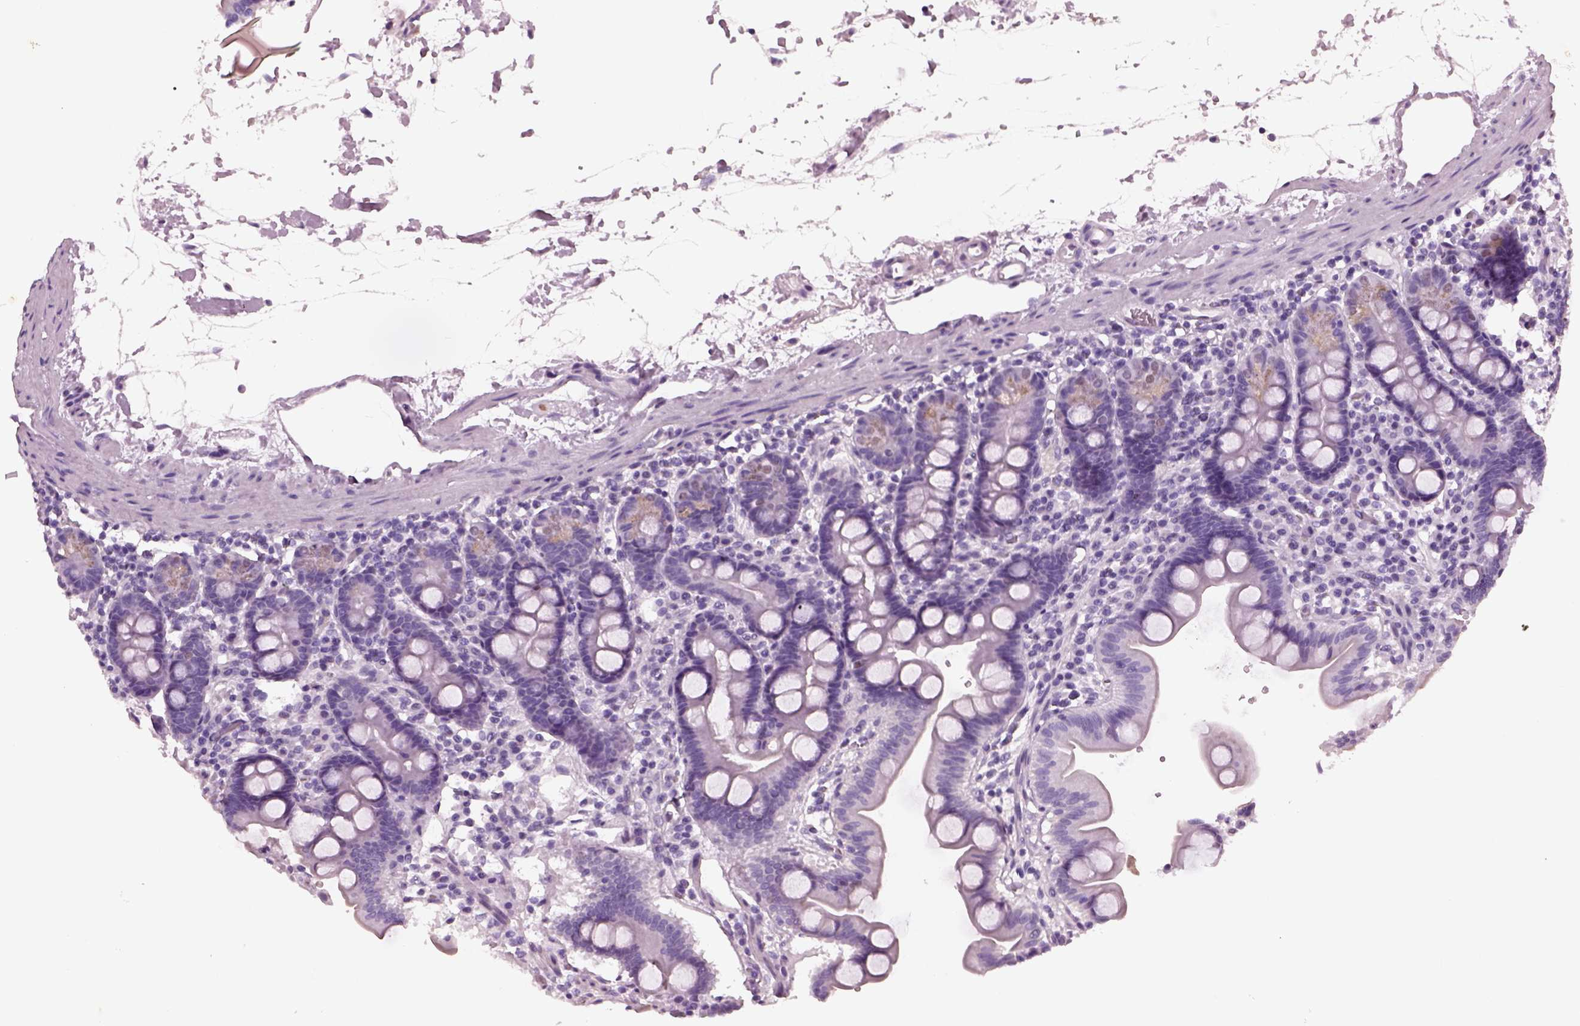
{"staining": {"intensity": "negative", "quantity": "none", "location": "none"}, "tissue": "duodenum", "cell_type": "Glandular cells", "image_type": "normal", "snomed": [{"axis": "morphology", "description": "Normal tissue, NOS"}, {"axis": "topography", "description": "Duodenum"}], "caption": "This is an IHC image of normal human duodenum. There is no staining in glandular cells.", "gene": "KRTAP3", "patient": {"sex": "male", "age": 59}}